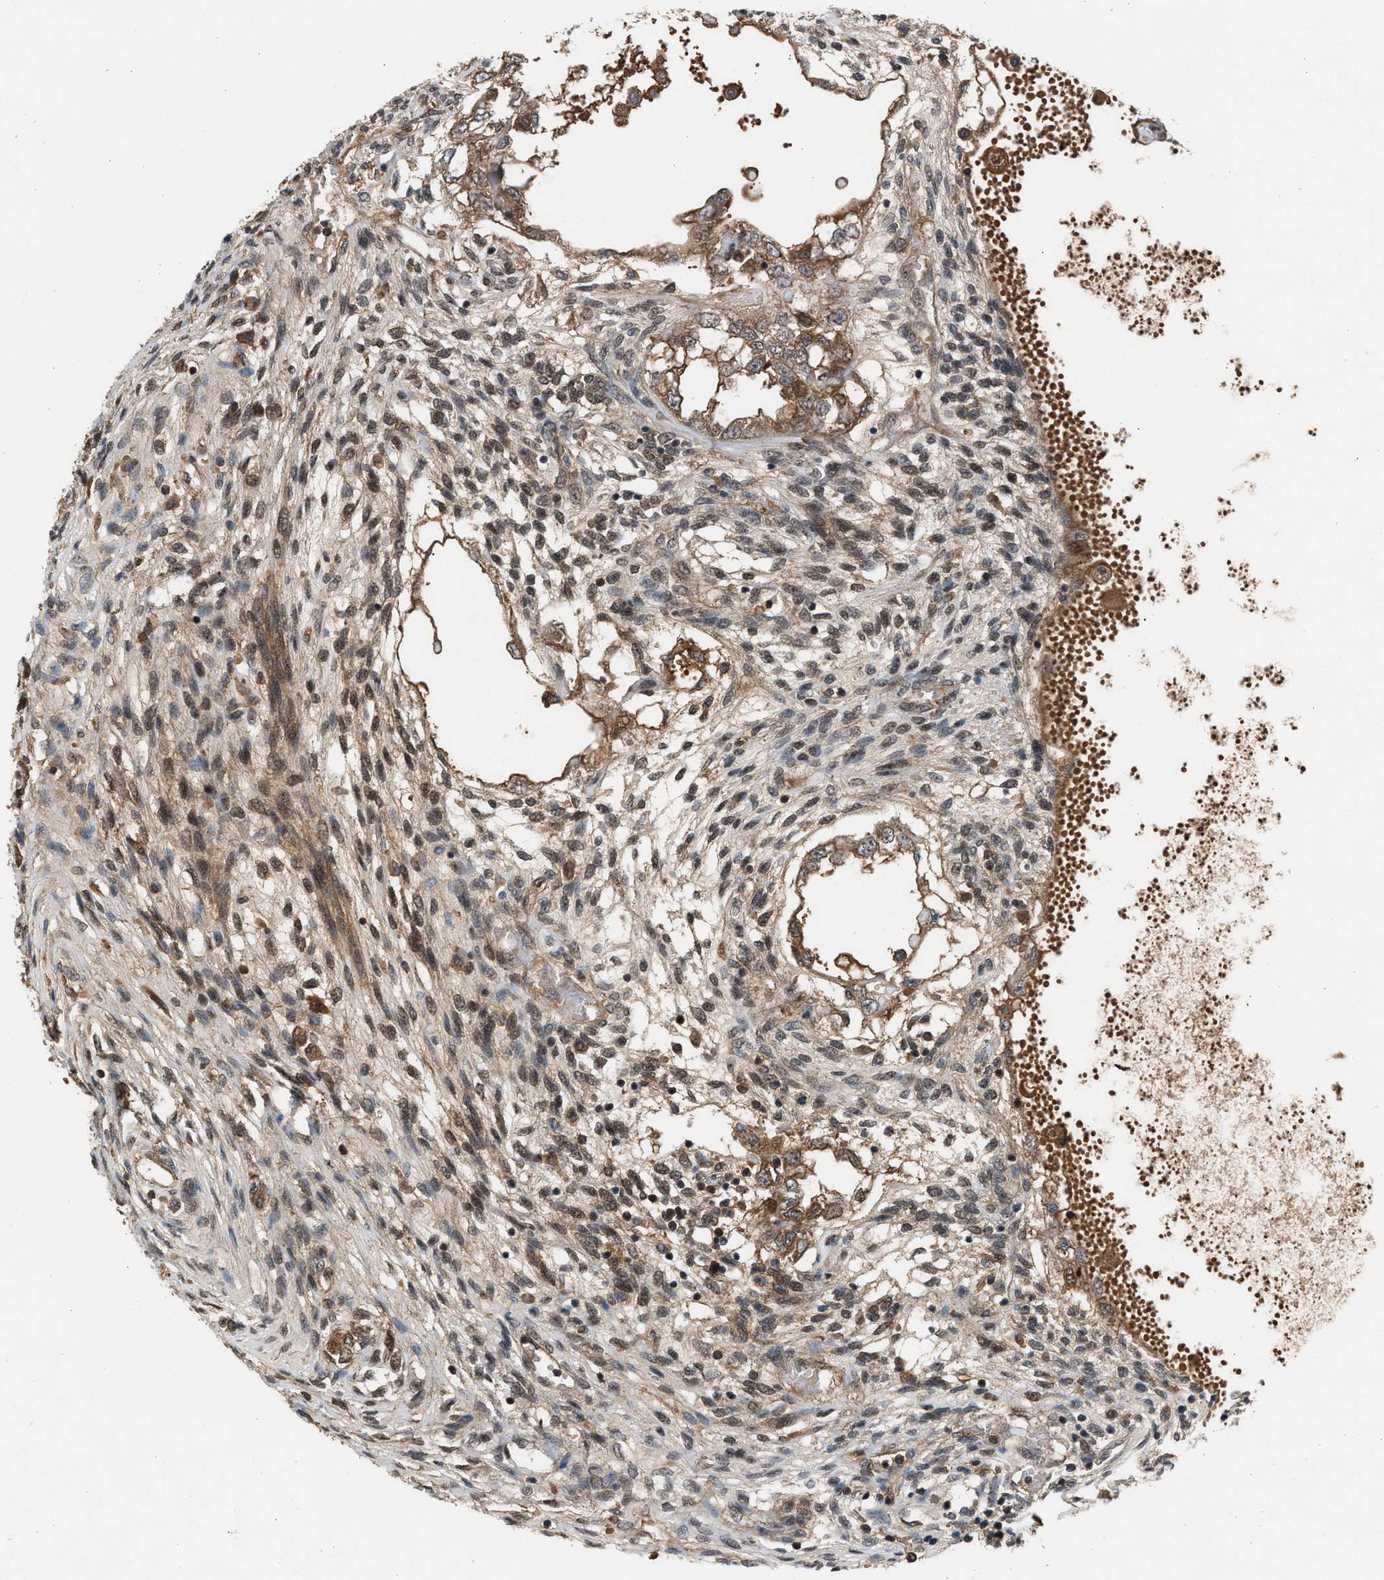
{"staining": {"intensity": "moderate", "quantity": ">75%", "location": "cytoplasmic/membranous"}, "tissue": "testis cancer", "cell_type": "Tumor cells", "image_type": "cancer", "snomed": [{"axis": "morphology", "description": "Seminoma, NOS"}, {"axis": "topography", "description": "Testis"}], "caption": "Seminoma (testis) was stained to show a protein in brown. There is medium levels of moderate cytoplasmic/membranous staining in approximately >75% of tumor cells.", "gene": "RUSC2", "patient": {"sex": "male", "age": 28}}